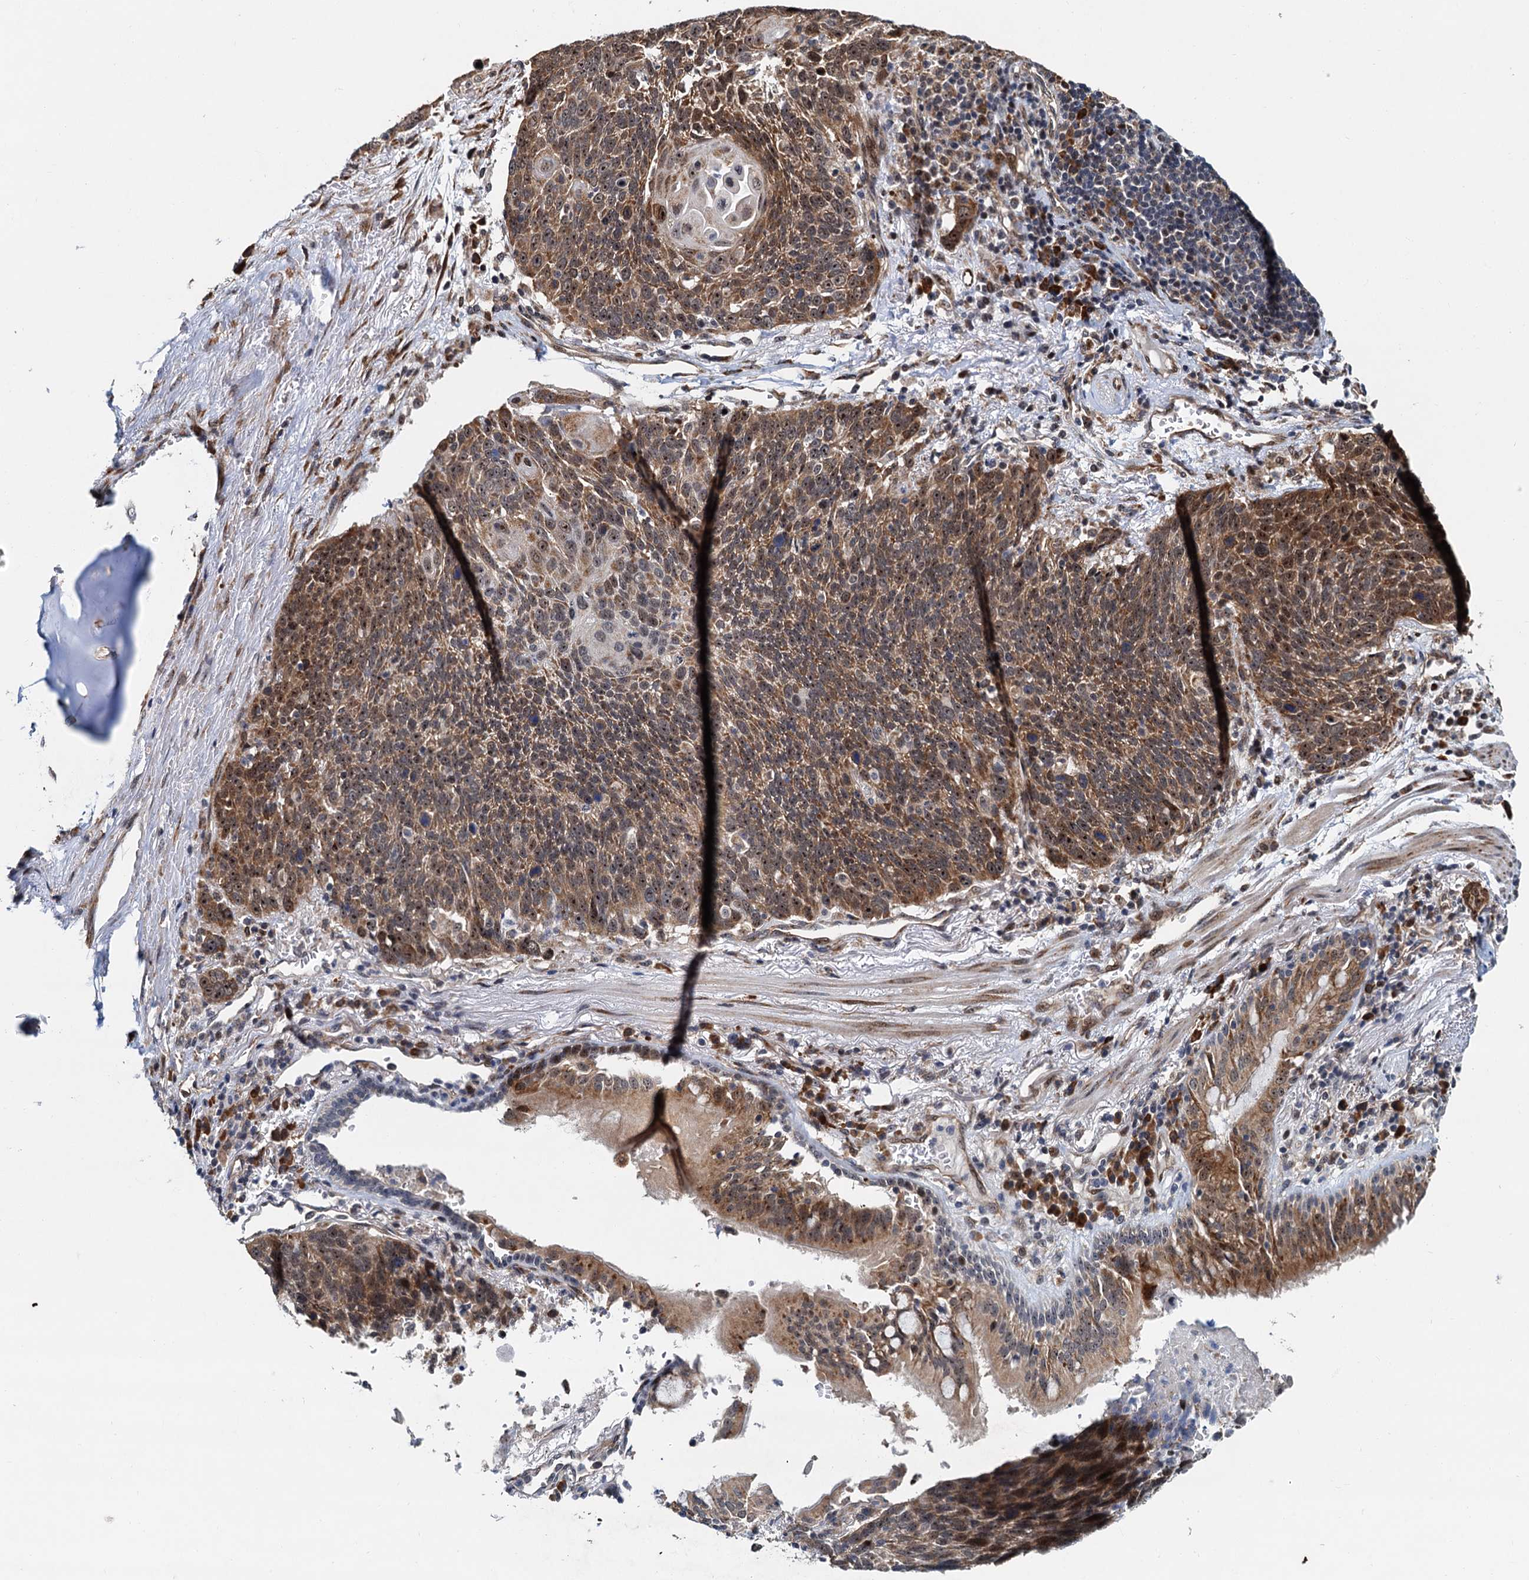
{"staining": {"intensity": "moderate", "quantity": ">75%", "location": "cytoplasmic/membranous,nuclear"}, "tissue": "lung cancer", "cell_type": "Tumor cells", "image_type": "cancer", "snomed": [{"axis": "morphology", "description": "Squamous cell carcinoma, NOS"}, {"axis": "topography", "description": "Lung"}], "caption": "An image of human squamous cell carcinoma (lung) stained for a protein displays moderate cytoplasmic/membranous and nuclear brown staining in tumor cells. The staining was performed using DAB, with brown indicating positive protein expression. Nuclei are stained blue with hematoxylin.", "gene": "DNAJC21", "patient": {"sex": "male", "age": 66}}